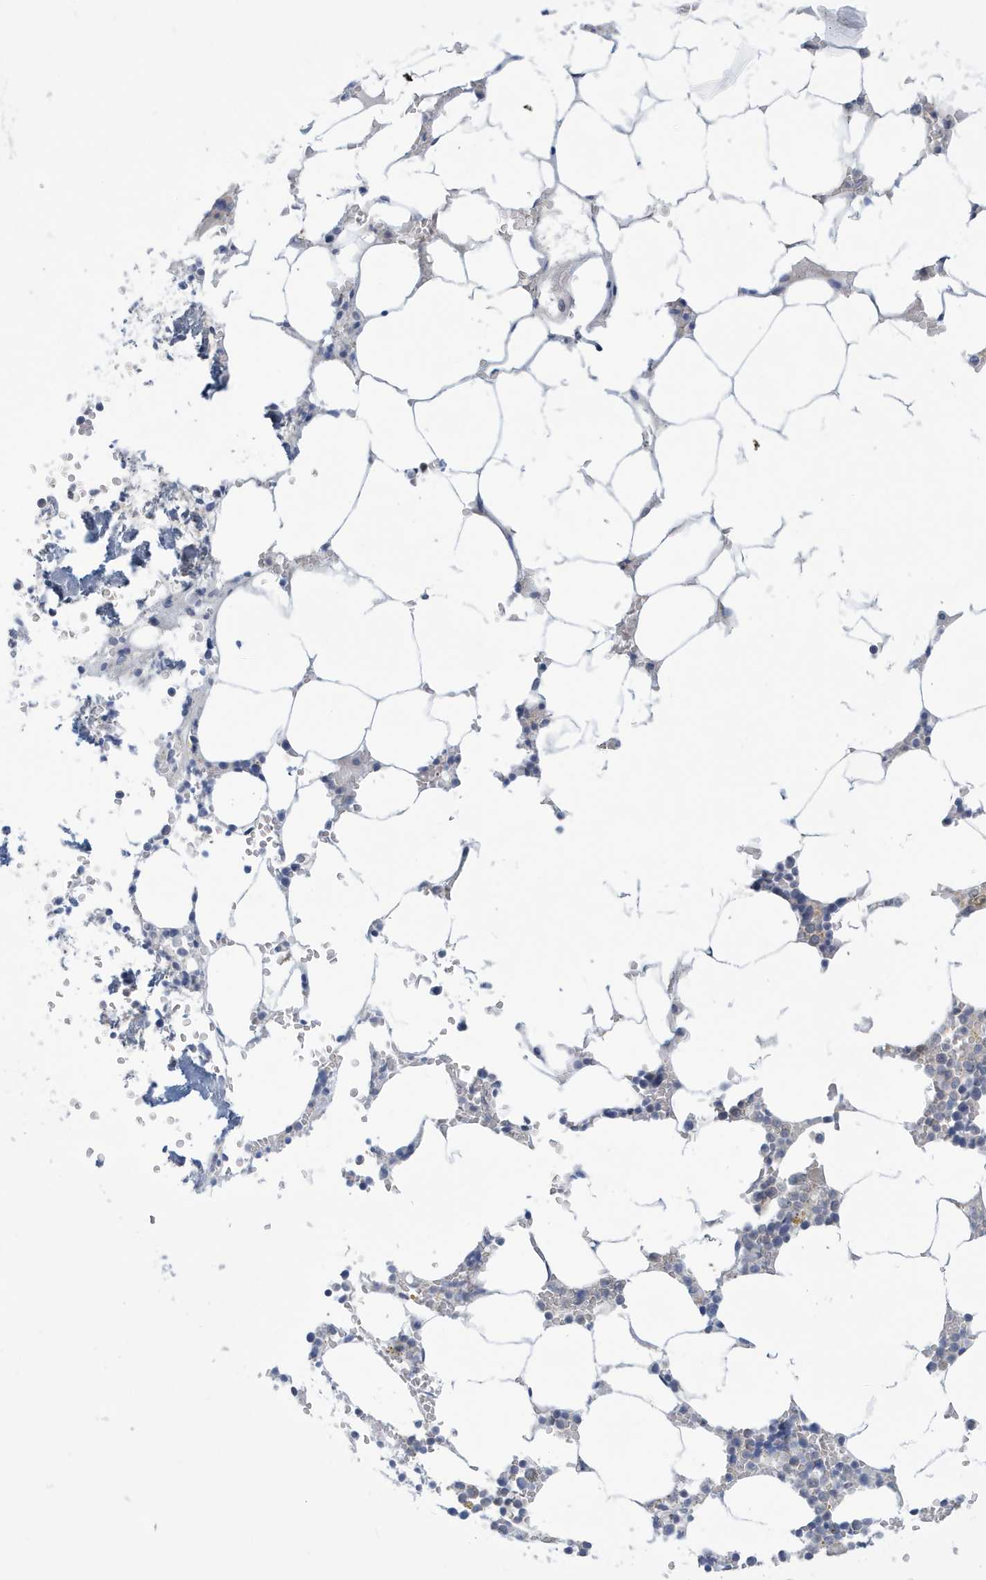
{"staining": {"intensity": "negative", "quantity": "none", "location": "none"}, "tissue": "bone marrow", "cell_type": "Hematopoietic cells", "image_type": "normal", "snomed": [{"axis": "morphology", "description": "Normal tissue, NOS"}, {"axis": "topography", "description": "Bone marrow"}], "caption": "Human bone marrow stained for a protein using immunohistochemistry (IHC) displays no positivity in hematopoietic cells.", "gene": "VTA1", "patient": {"sex": "male", "age": 70}}